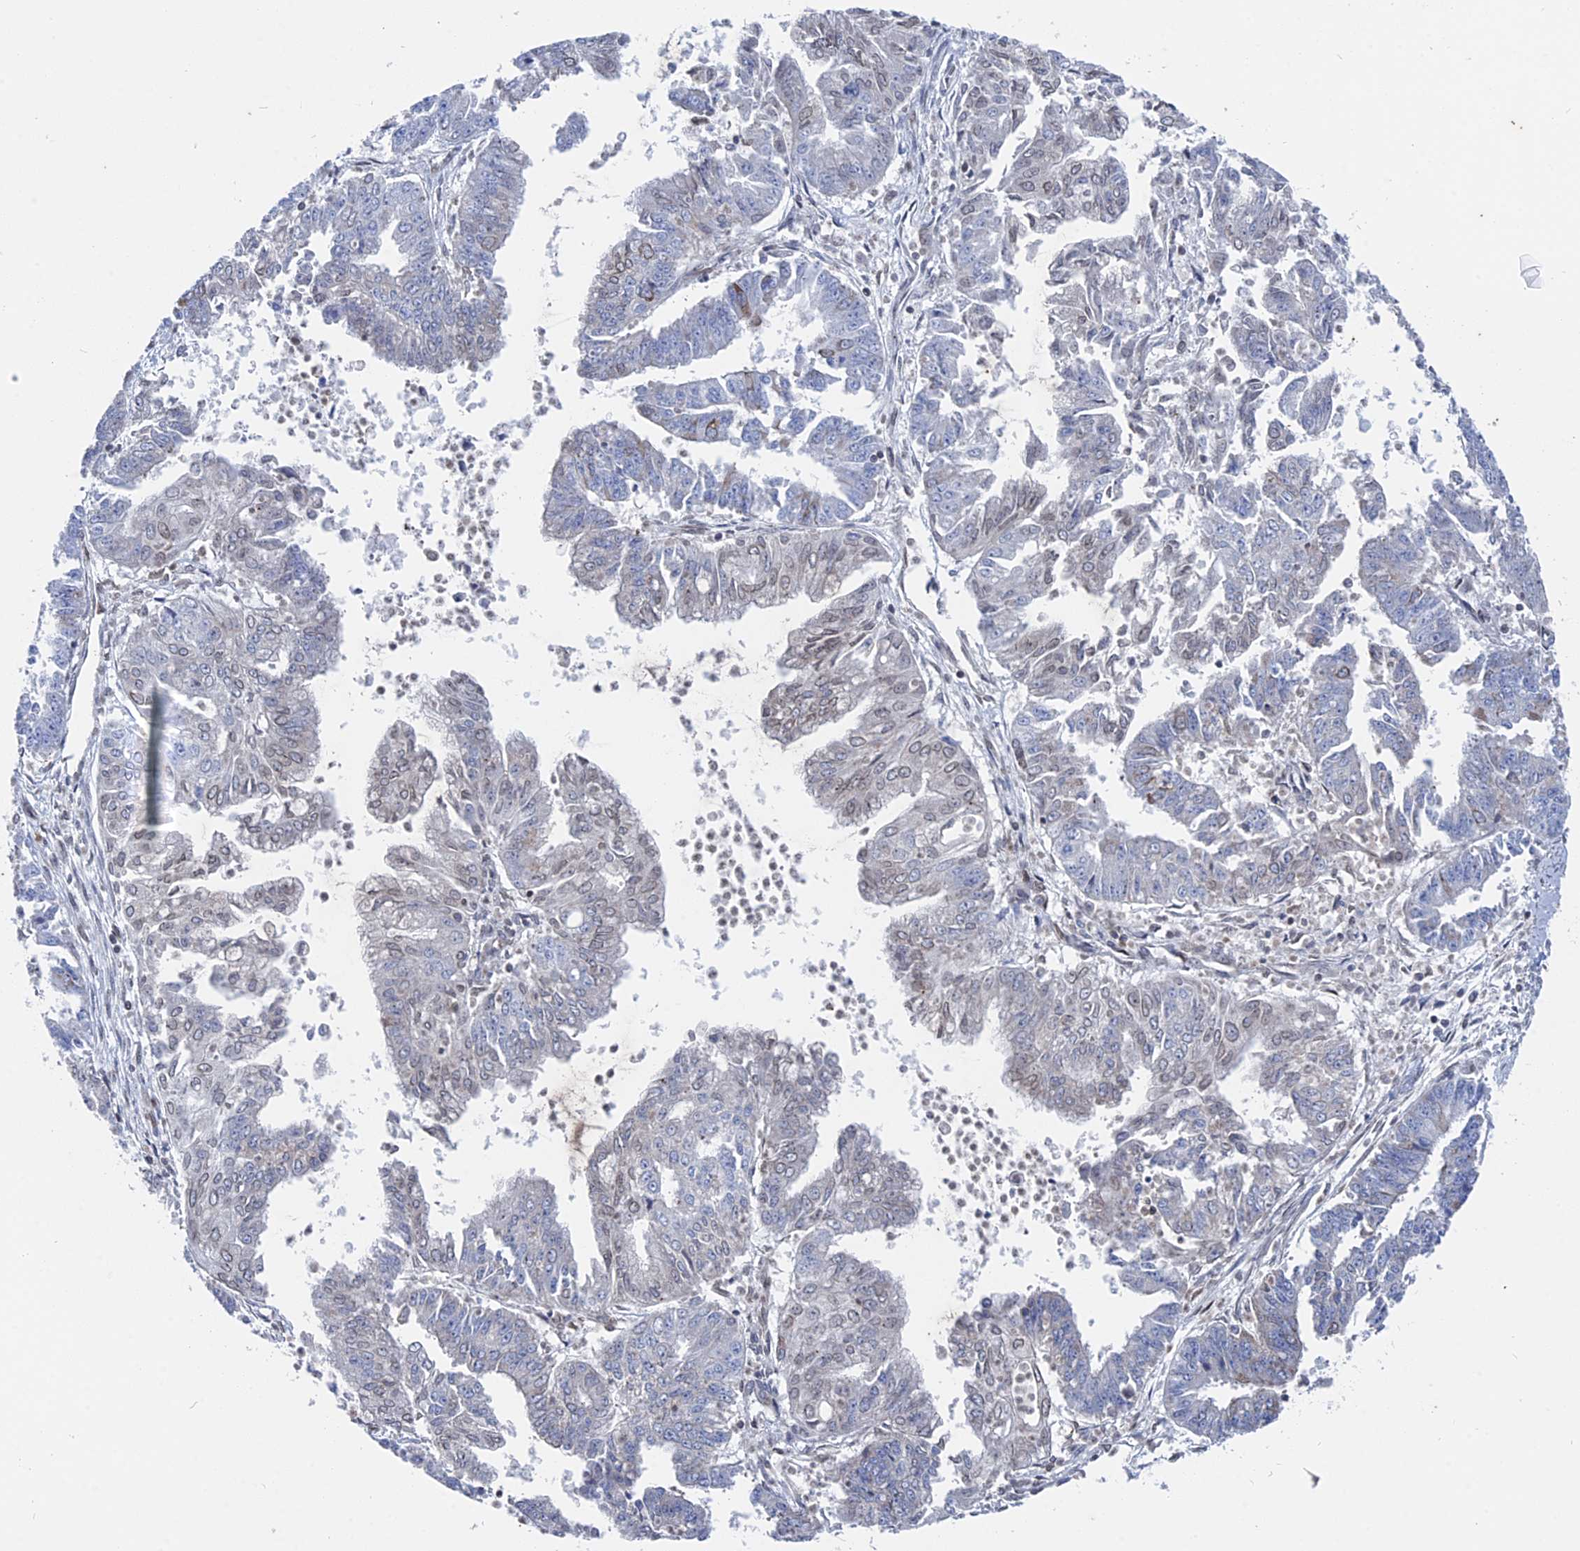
{"staining": {"intensity": "weak", "quantity": "<25%", "location": "nuclear"}, "tissue": "endometrial cancer", "cell_type": "Tumor cells", "image_type": "cancer", "snomed": [{"axis": "morphology", "description": "Adenocarcinoma, NOS"}, {"axis": "topography", "description": "Endometrium"}], "caption": "An image of adenocarcinoma (endometrial) stained for a protein reveals no brown staining in tumor cells. (Brightfield microscopy of DAB (3,3'-diaminobenzidine) IHC at high magnification).", "gene": "MTRF1", "patient": {"sex": "female", "age": 73}}